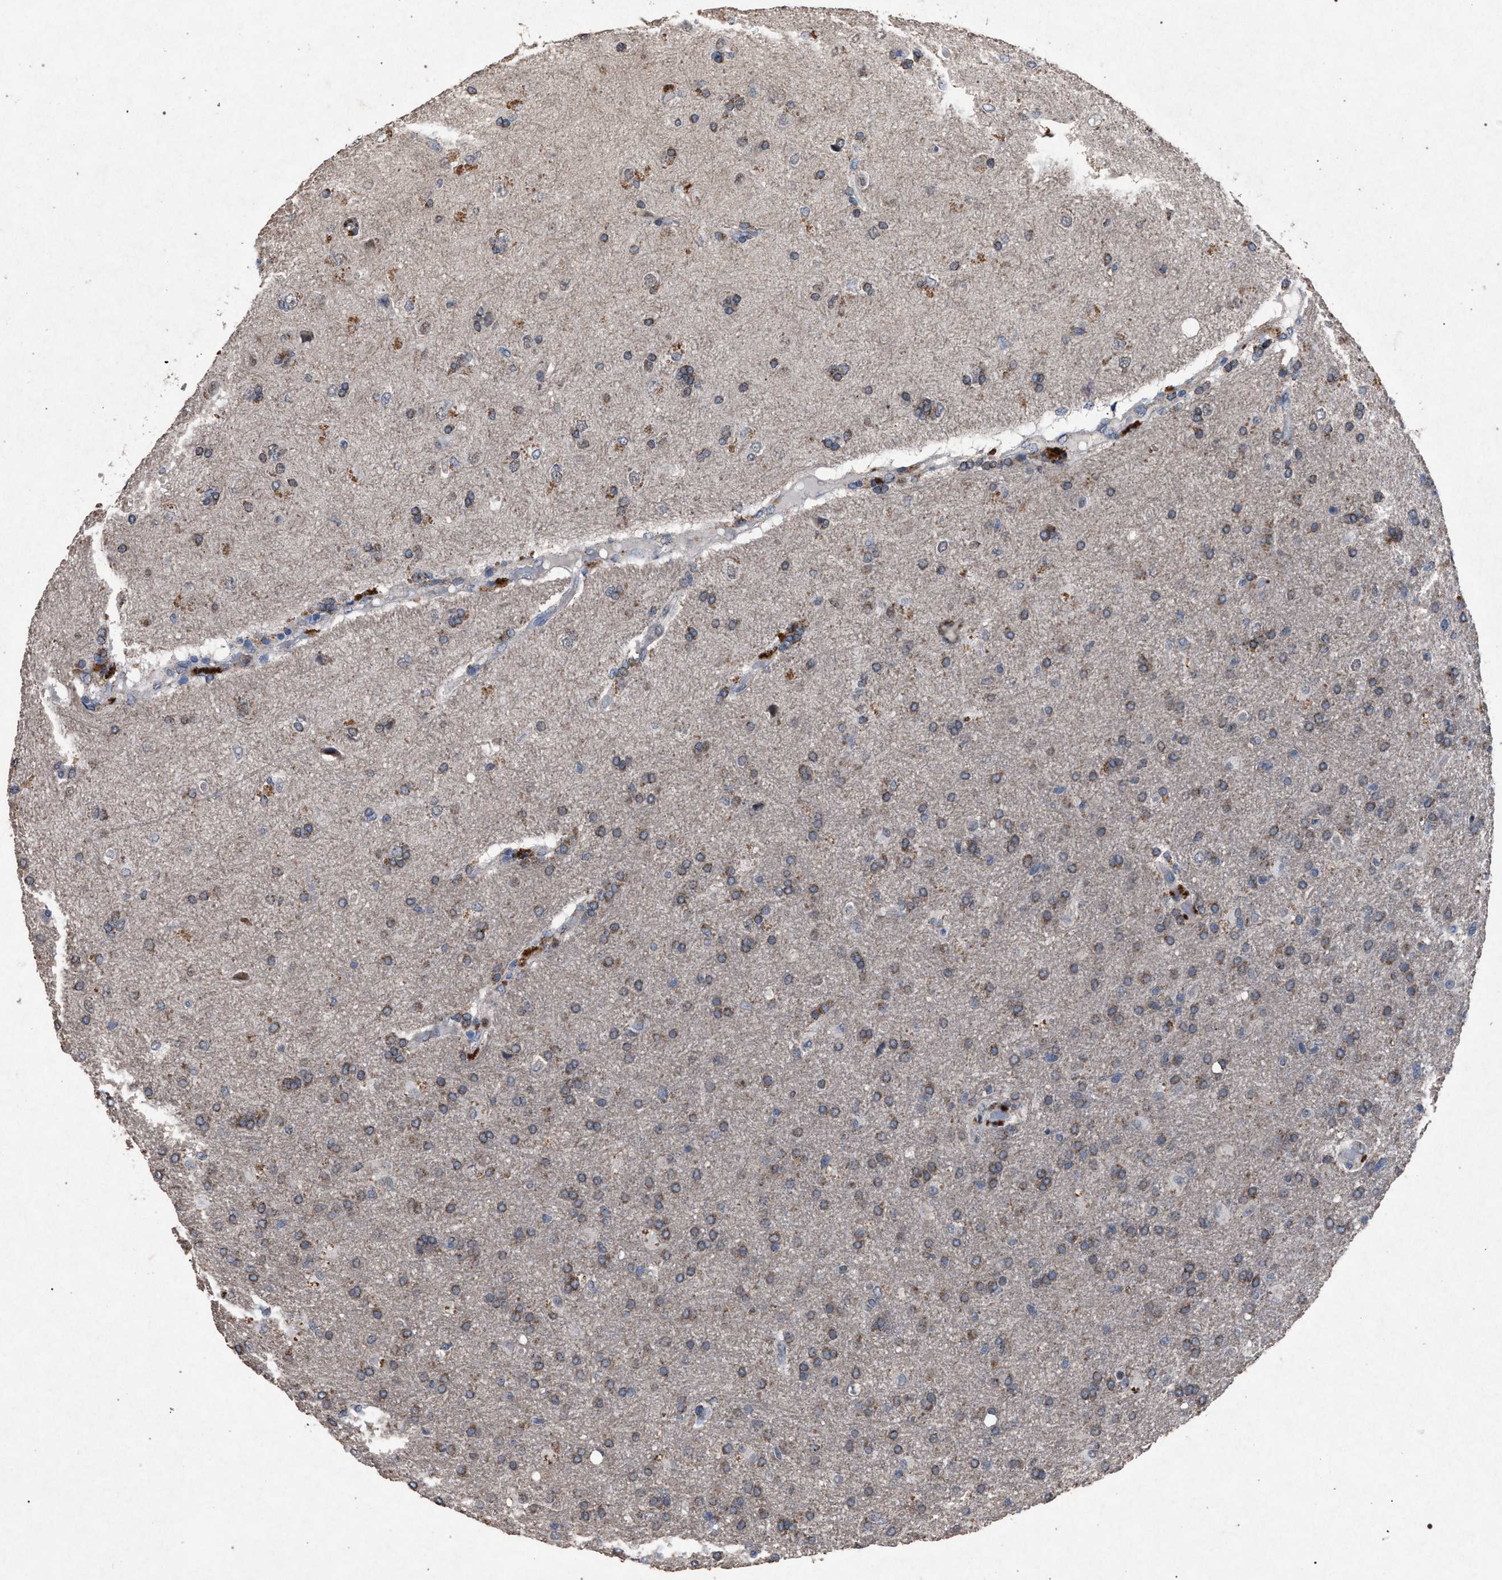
{"staining": {"intensity": "weak", "quantity": ">75%", "location": "cytoplasmic/membranous"}, "tissue": "glioma", "cell_type": "Tumor cells", "image_type": "cancer", "snomed": [{"axis": "morphology", "description": "Glioma, malignant, High grade"}, {"axis": "topography", "description": "Brain"}], "caption": "Glioma stained with DAB immunohistochemistry shows low levels of weak cytoplasmic/membranous staining in approximately >75% of tumor cells.", "gene": "HSD17B4", "patient": {"sex": "male", "age": 72}}